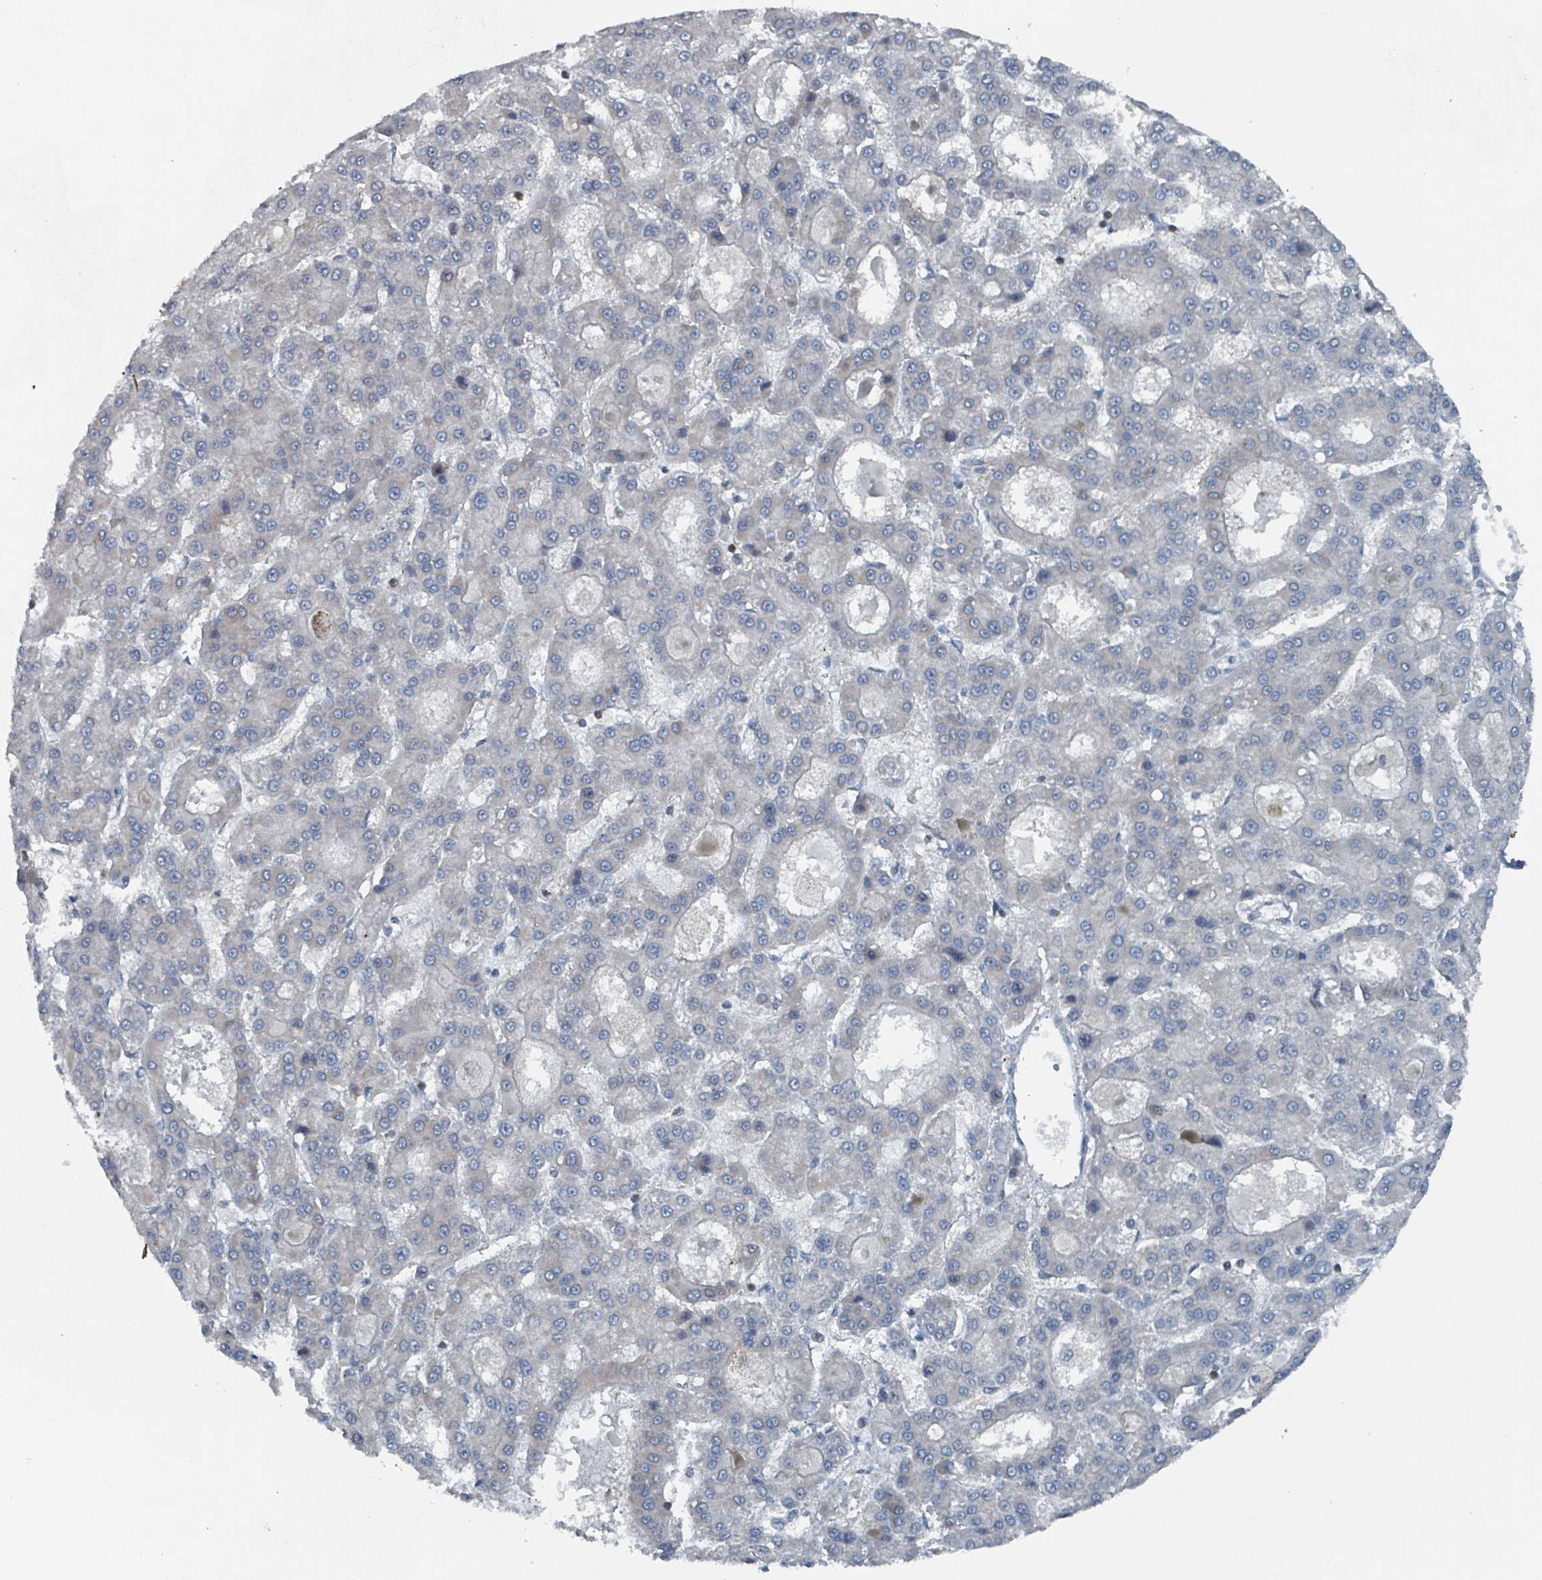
{"staining": {"intensity": "negative", "quantity": "none", "location": "none"}, "tissue": "liver cancer", "cell_type": "Tumor cells", "image_type": "cancer", "snomed": [{"axis": "morphology", "description": "Carcinoma, Hepatocellular, NOS"}, {"axis": "topography", "description": "Liver"}], "caption": "This is a histopathology image of immunohistochemistry (IHC) staining of liver hepatocellular carcinoma, which shows no staining in tumor cells.", "gene": "ABHD18", "patient": {"sex": "male", "age": 70}}